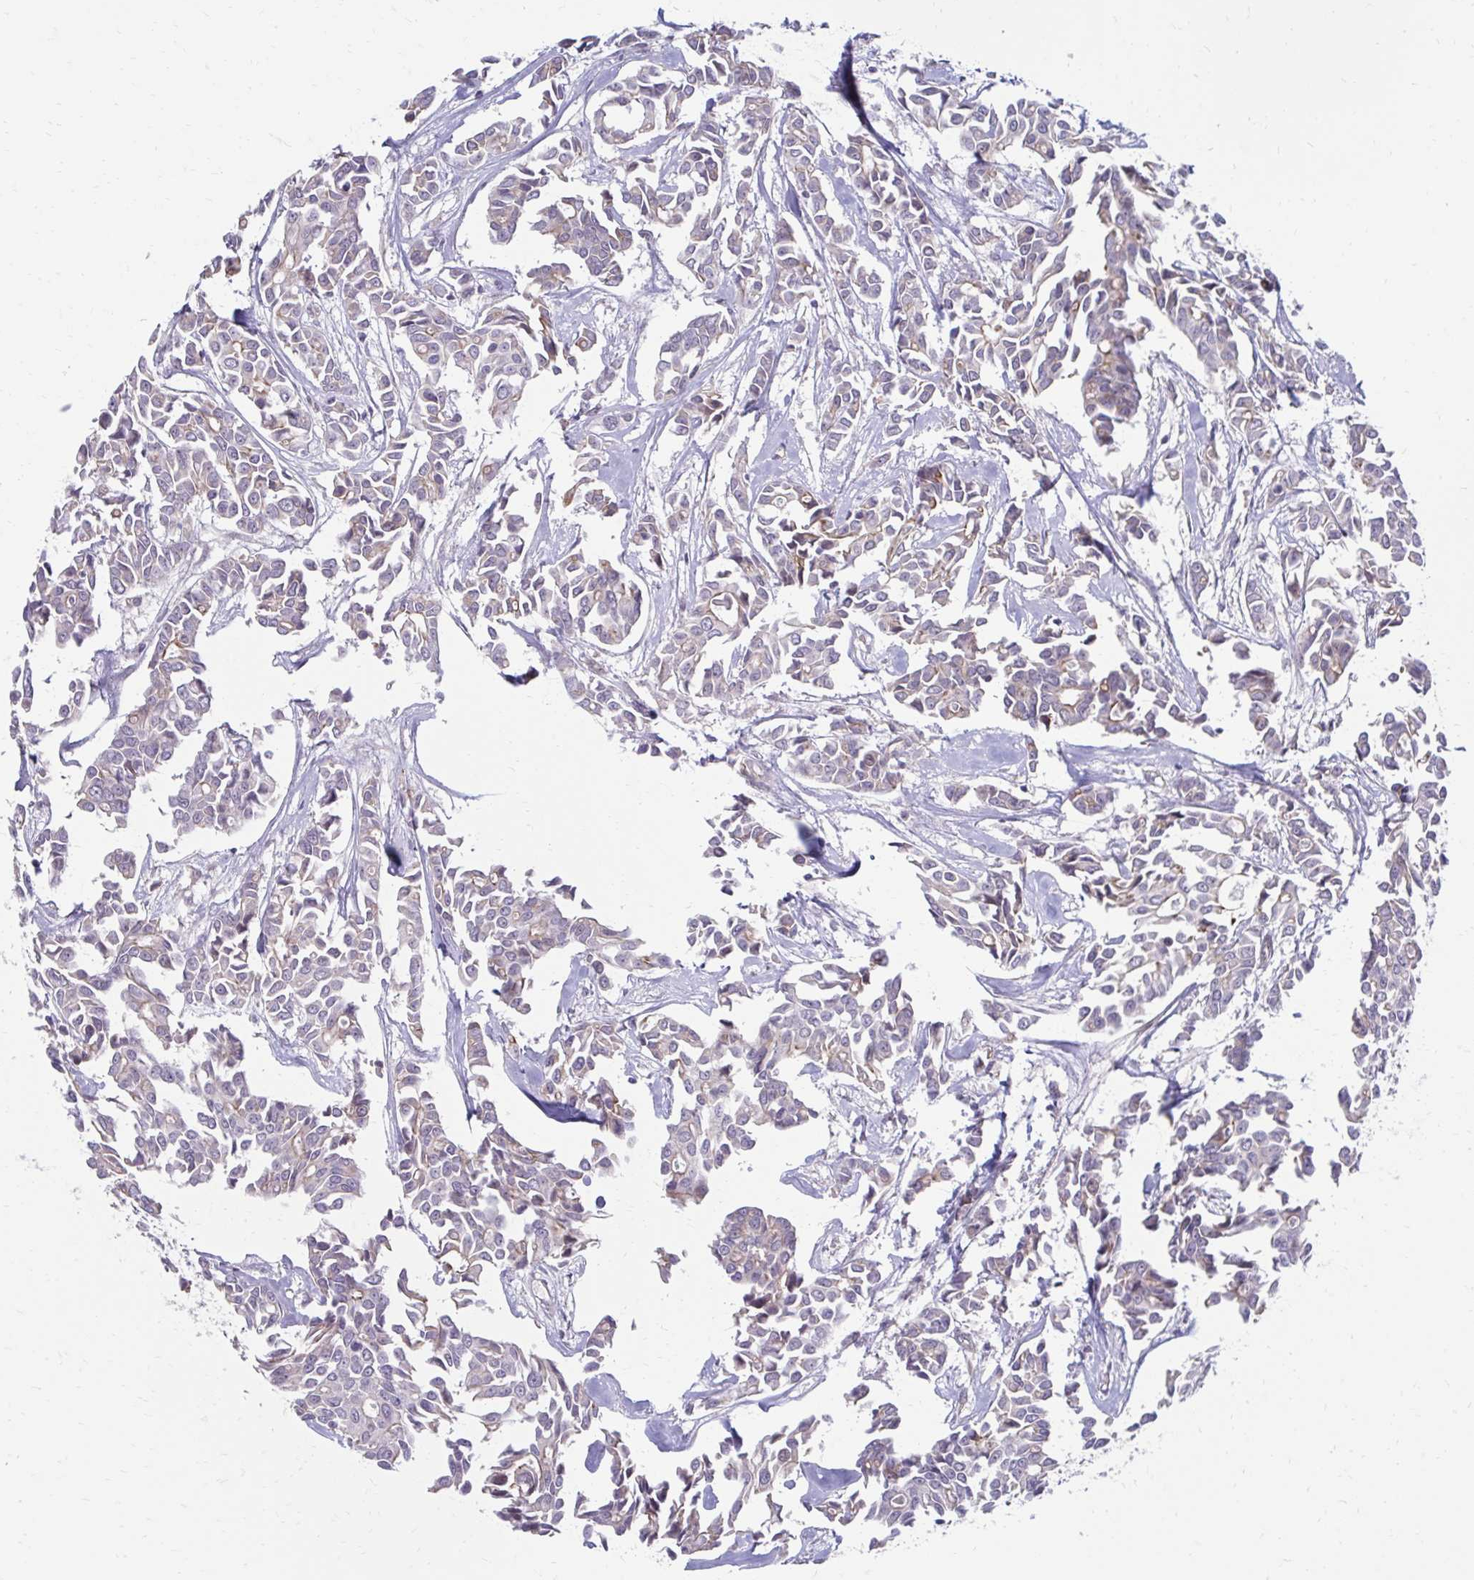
{"staining": {"intensity": "weak", "quantity": "<25%", "location": "cytoplasmic/membranous"}, "tissue": "breast cancer", "cell_type": "Tumor cells", "image_type": "cancer", "snomed": [{"axis": "morphology", "description": "Duct carcinoma"}, {"axis": "topography", "description": "Breast"}], "caption": "Tumor cells are negative for protein expression in human breast intraductal carcinoma.", "gene": "ITPR2", "patient": {"sex": "female", "age": 54}}